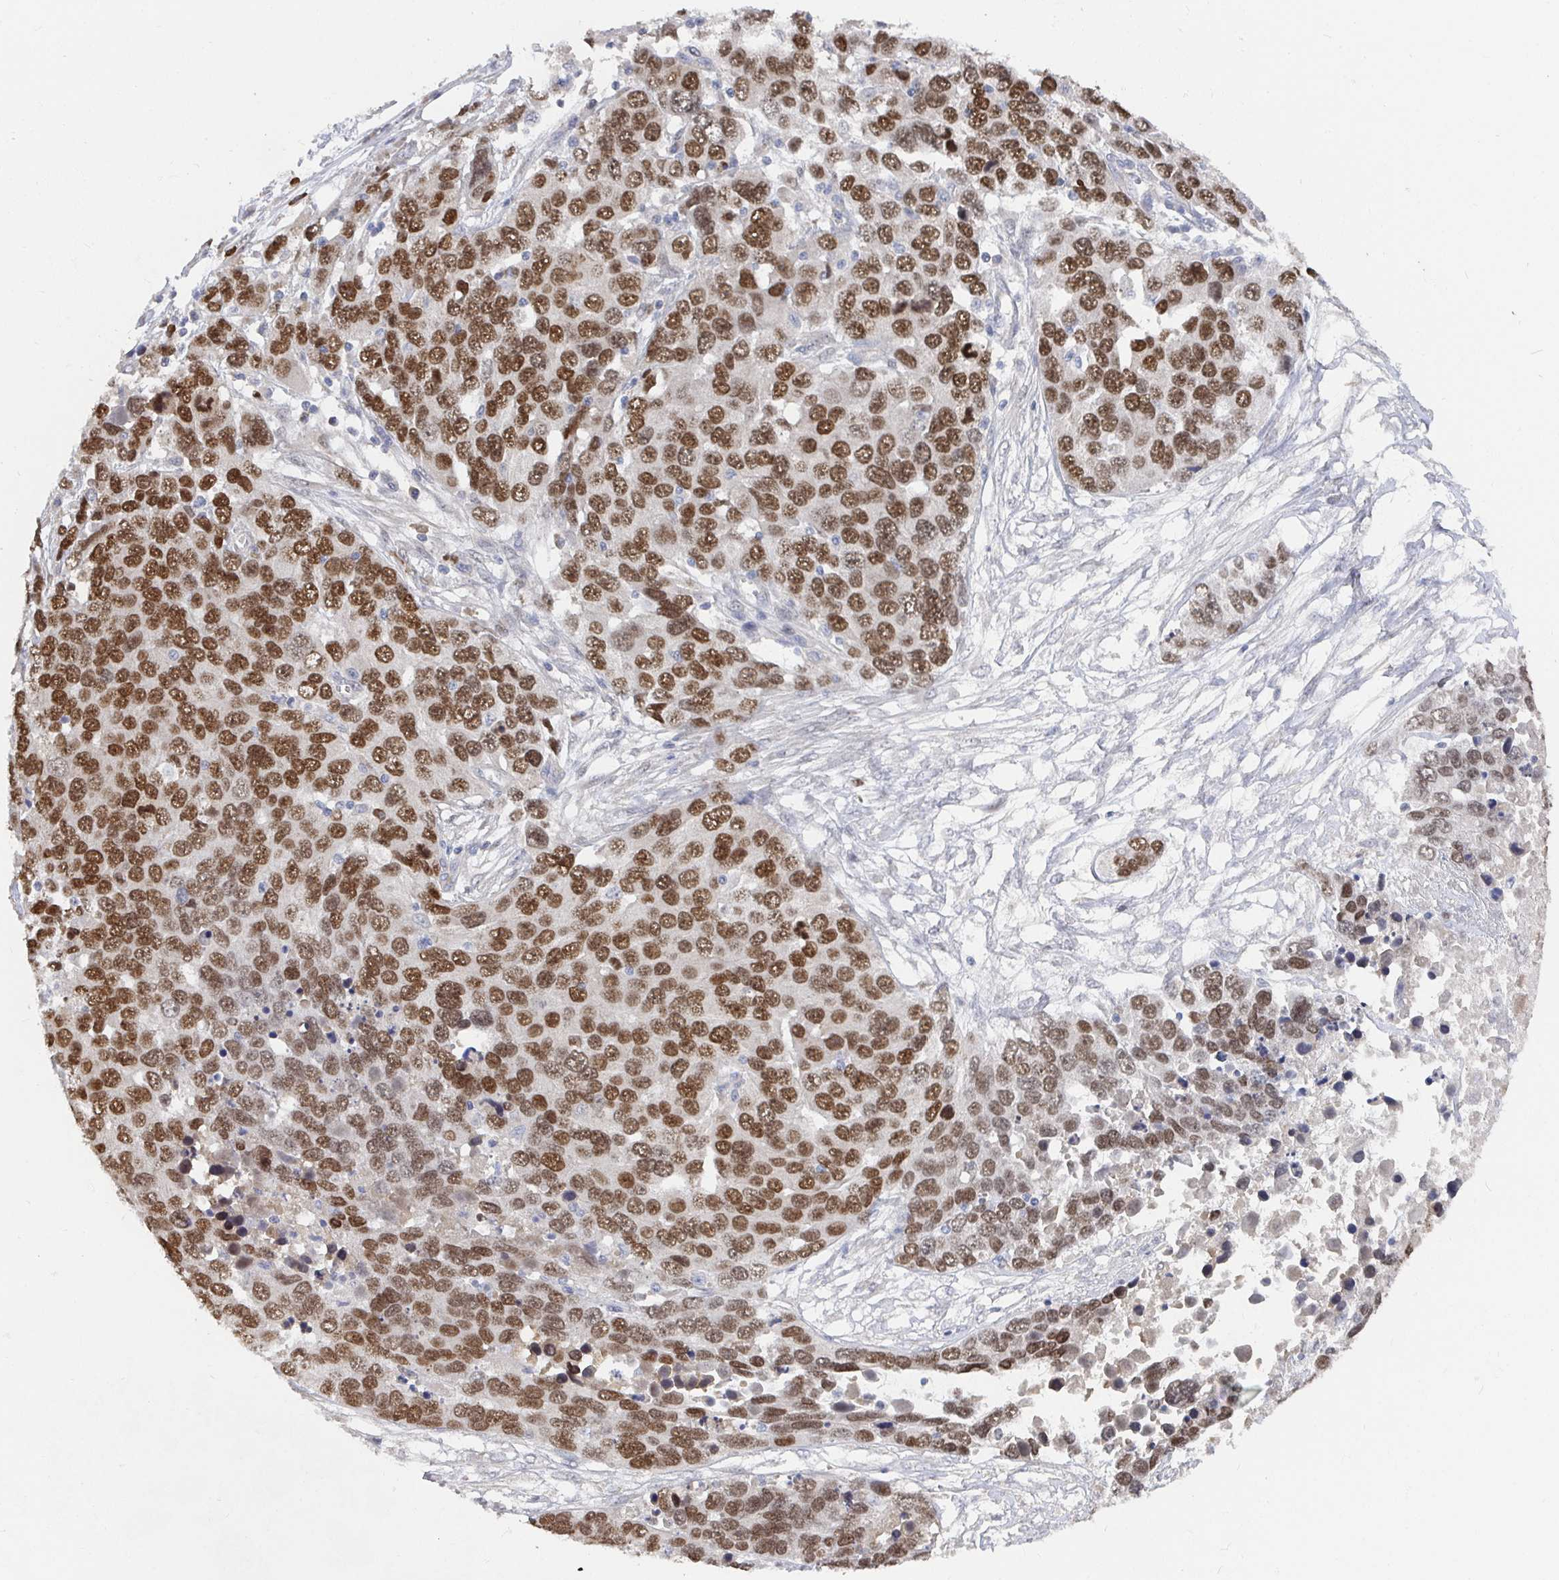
{"staining": {"intensity": "moderate", "quantity": ">75%", "location": "nuclear"}, "tissue": "ovarian cancer", "cell_type": "Tumor cells", "image_type": "cancer", "snomed": [{"axis": "morphology", "description": "Cystadenocarcinoma, serous, NOS"}, {"axis": "topography", "description": "Ovary"}], "caption": "Immunohistochemistry (IHC) (DAB (3,3'-diaminobenzidine)) staining of human ovarian cancer exhibits moderate nuclear protein staining in about >75% of tumor cells. The staining was performed using DAB, with brown indicating positive protein expression. Nuclei are stained blue with hematoxylin.", "gene": "MEIS1", "patient": {"sex": "female", "age": 76}}